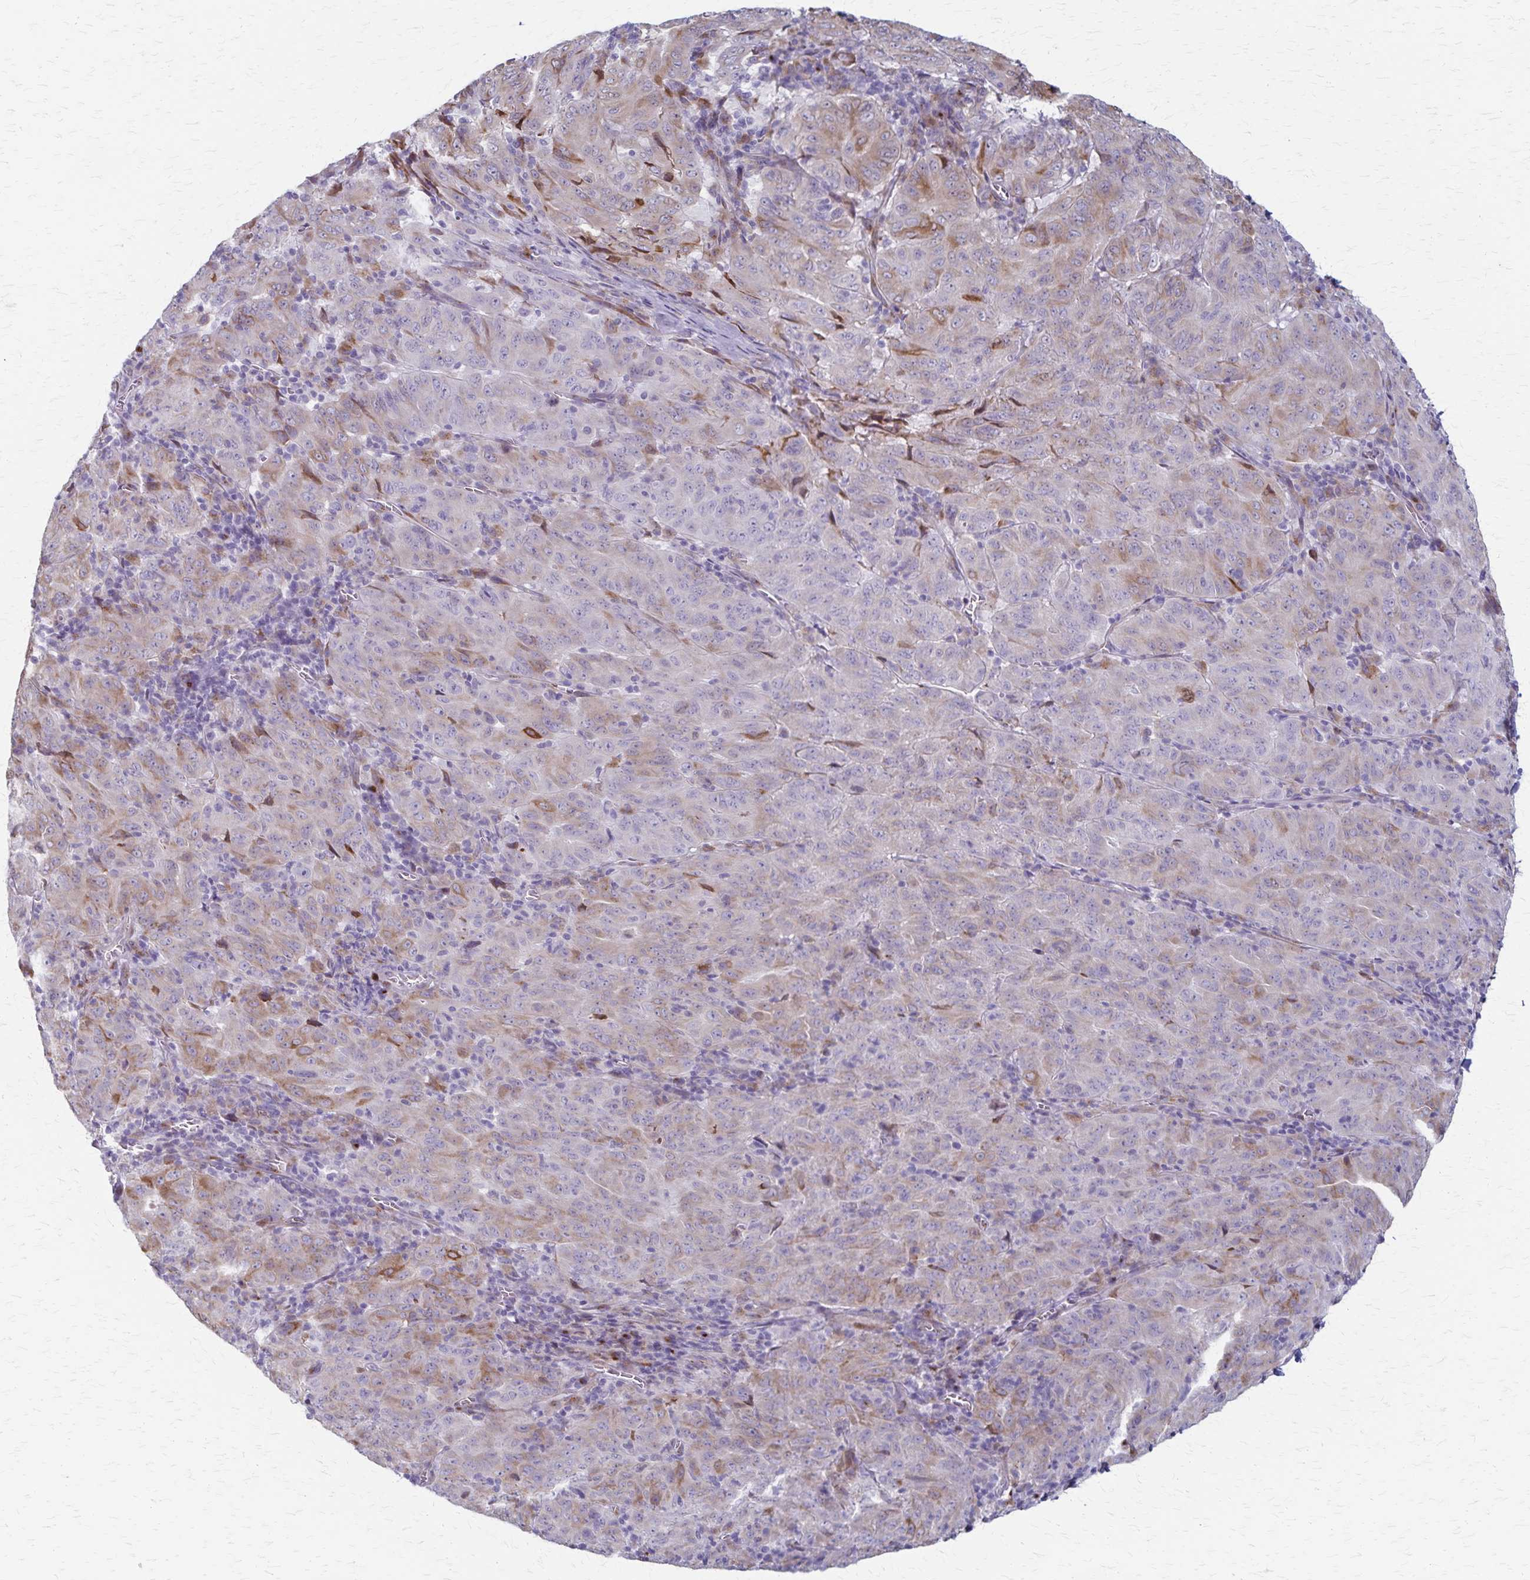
{"staining": {"intensity": "weak", "quantity": "<25%", "location": "cytoplasmic/membranous"}, "tissue": "pancreatic cancer", "cell_type": "Tumor cells", "image_type": "cancer", "snomed": [{"axis": "morphology", "description": "Adenocarcinoma, NOS"}, {"axis": "topography", "description": "Pancreas"}], "caption": "This is an IHC micrograph of pancreatic cancer. There is no expression in tumor cells.", "gene": "MCFD2", "patient": {"sex": "male", "age": 63}}